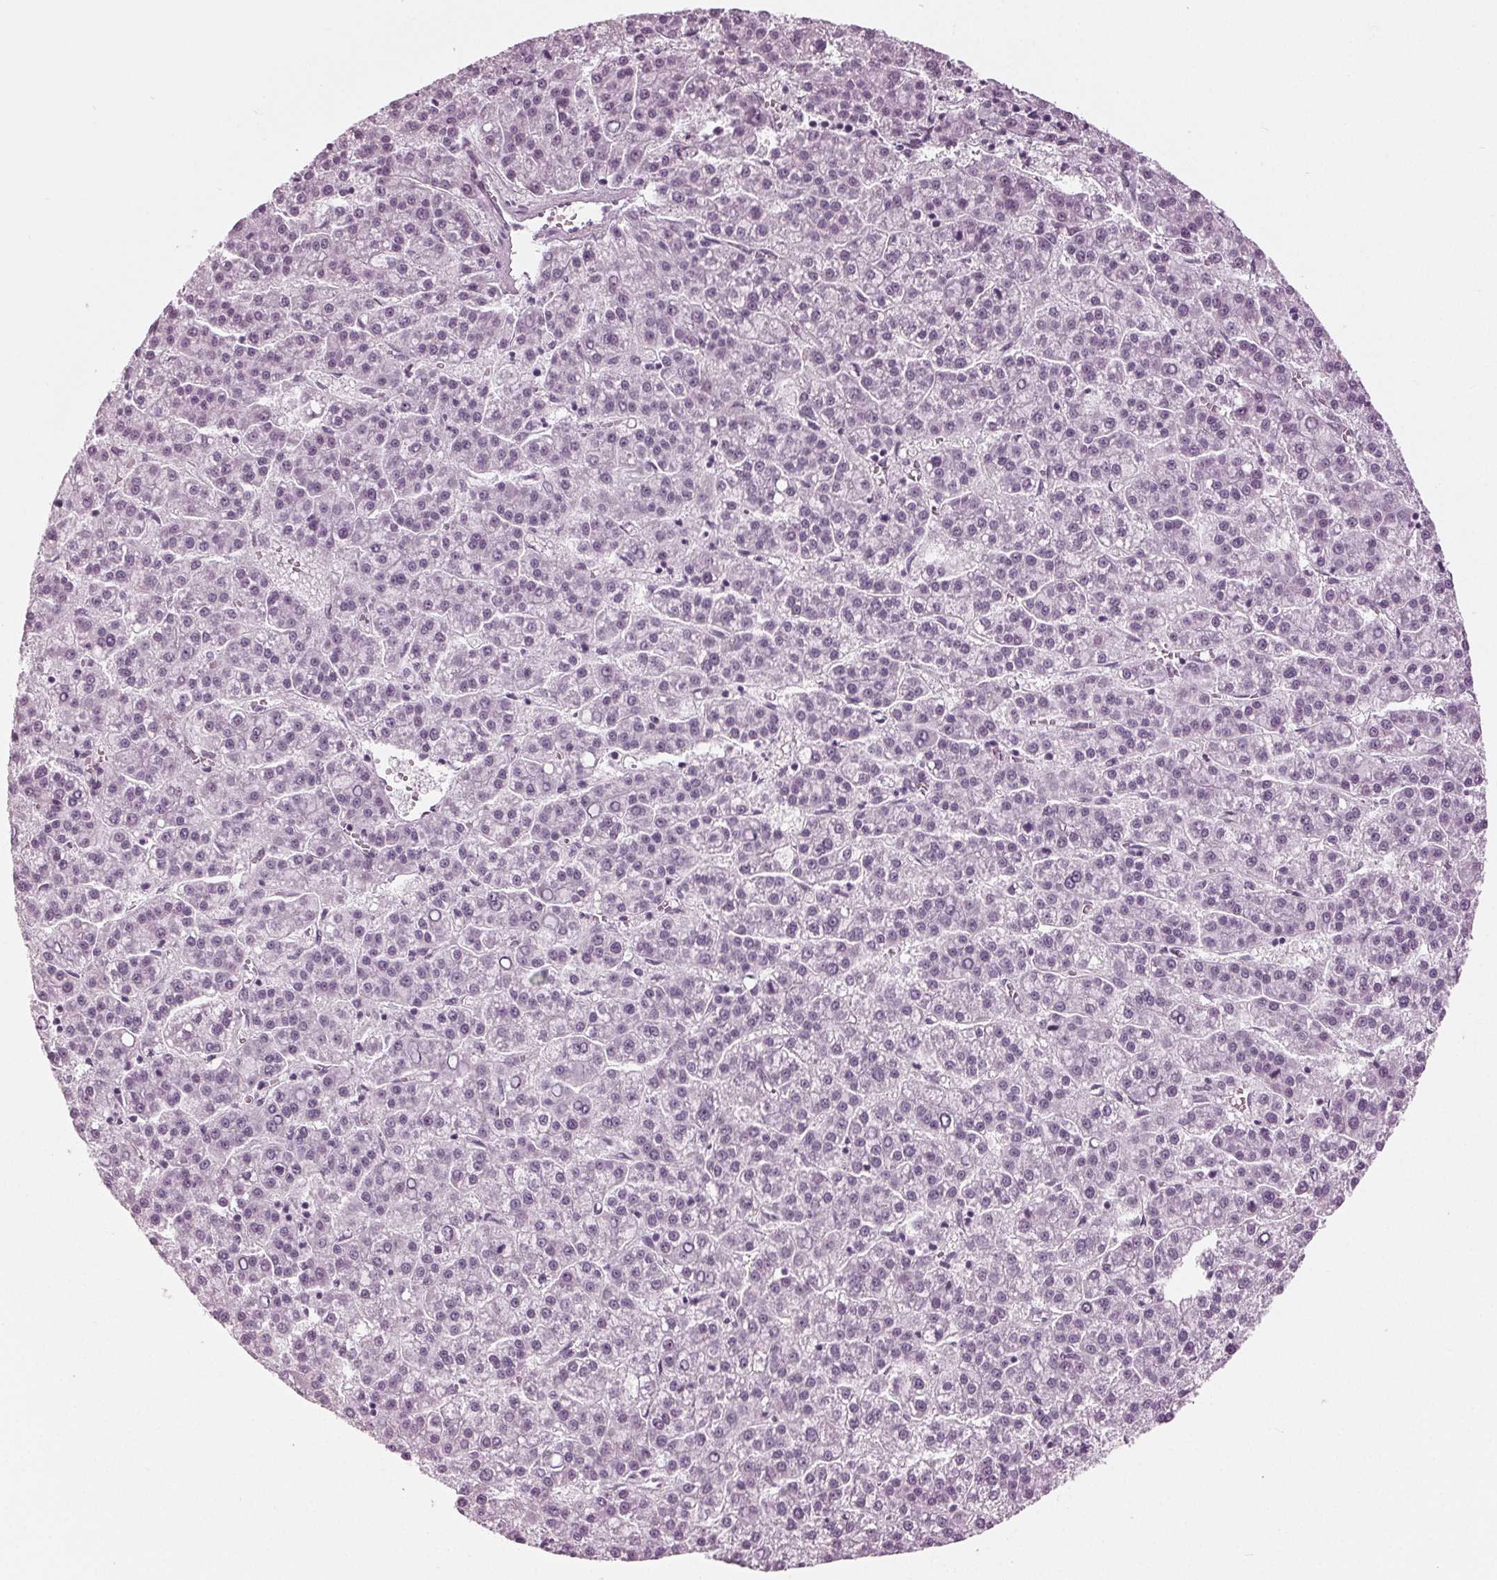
{"staining": {"intensity": "negative", "quantity": "none", "location": "none"}, "tissue": "liver cancer", "cell_type": "Tumor cells", "image_type": "cancer", "snomed": [{"axis": "morphology", "description": "Carcinoma, Hepatocellular, NOS"}, {"axis": "topography", "description": "Liver"}], "caption": "Immunohistochemistry (IHC) histopathology image of neoplastic tissue: human liver hepatocellular carcinoma stained with DAB displays no significant protein expression in tumor cells.", "gene": "KRT28", "patient": {"sex": "female", "age": 58}}